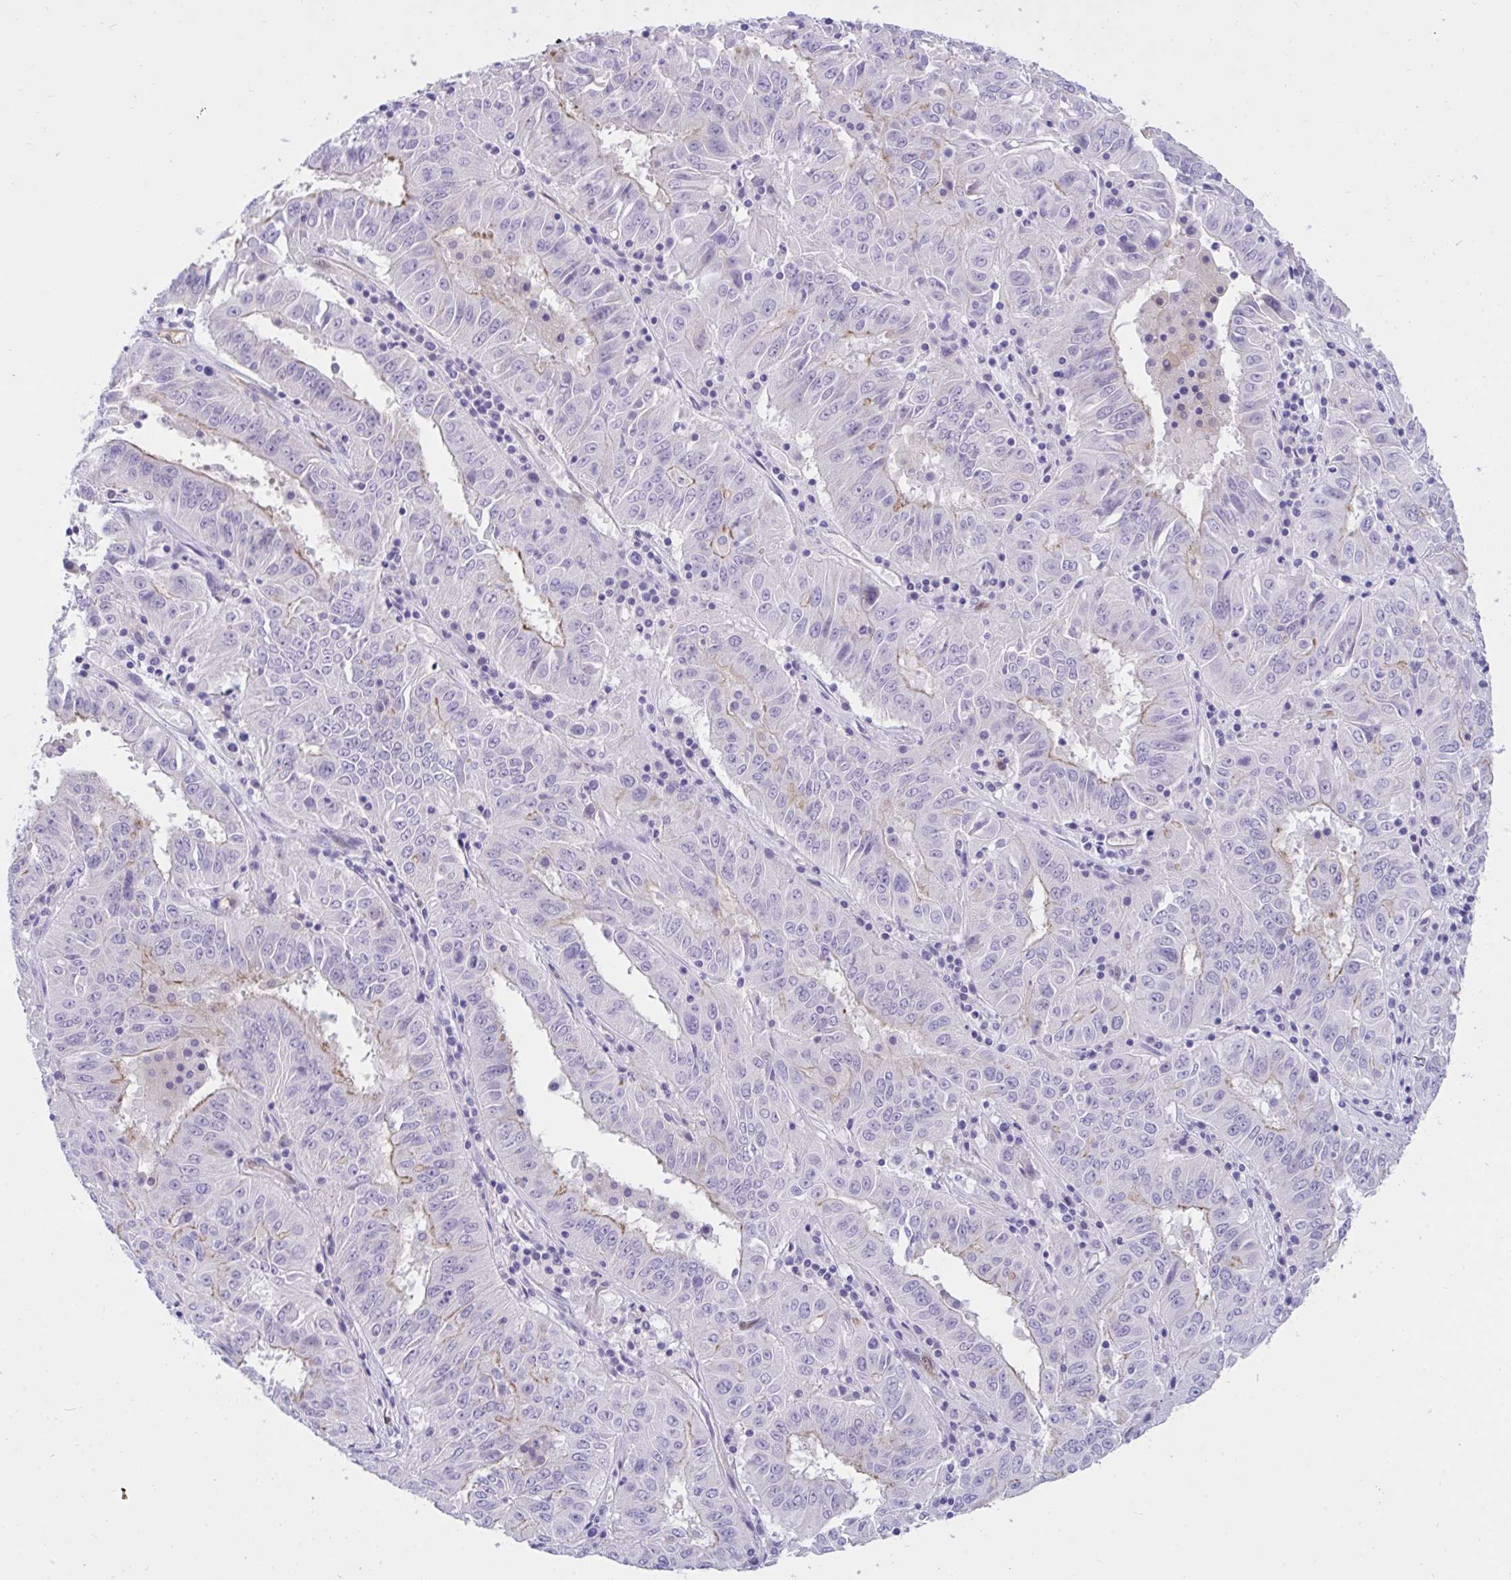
{"staining": {"intensity": "moderate", "quantity": "<25%", "location": "cytoplasmic/membranous"}, "tissue": "pancreatic cancer", "cell_type": "Tumor cells", "image_type": "cancer", "snomed": [{"axis": "morphology", "description": "Adenocarcinoma, NOS"}, {"axis": "topography", "description": "Pancreas"}], "caption": "Immunohistochemical staining of pancreatic cancer (adenocarcinoma) exhibits low levels of moderate cytoplasmic/membranous staining in about <25% of tumor cells.", "gene": "PGM2L1", "patient": {"sex": "male", "age": 63}}